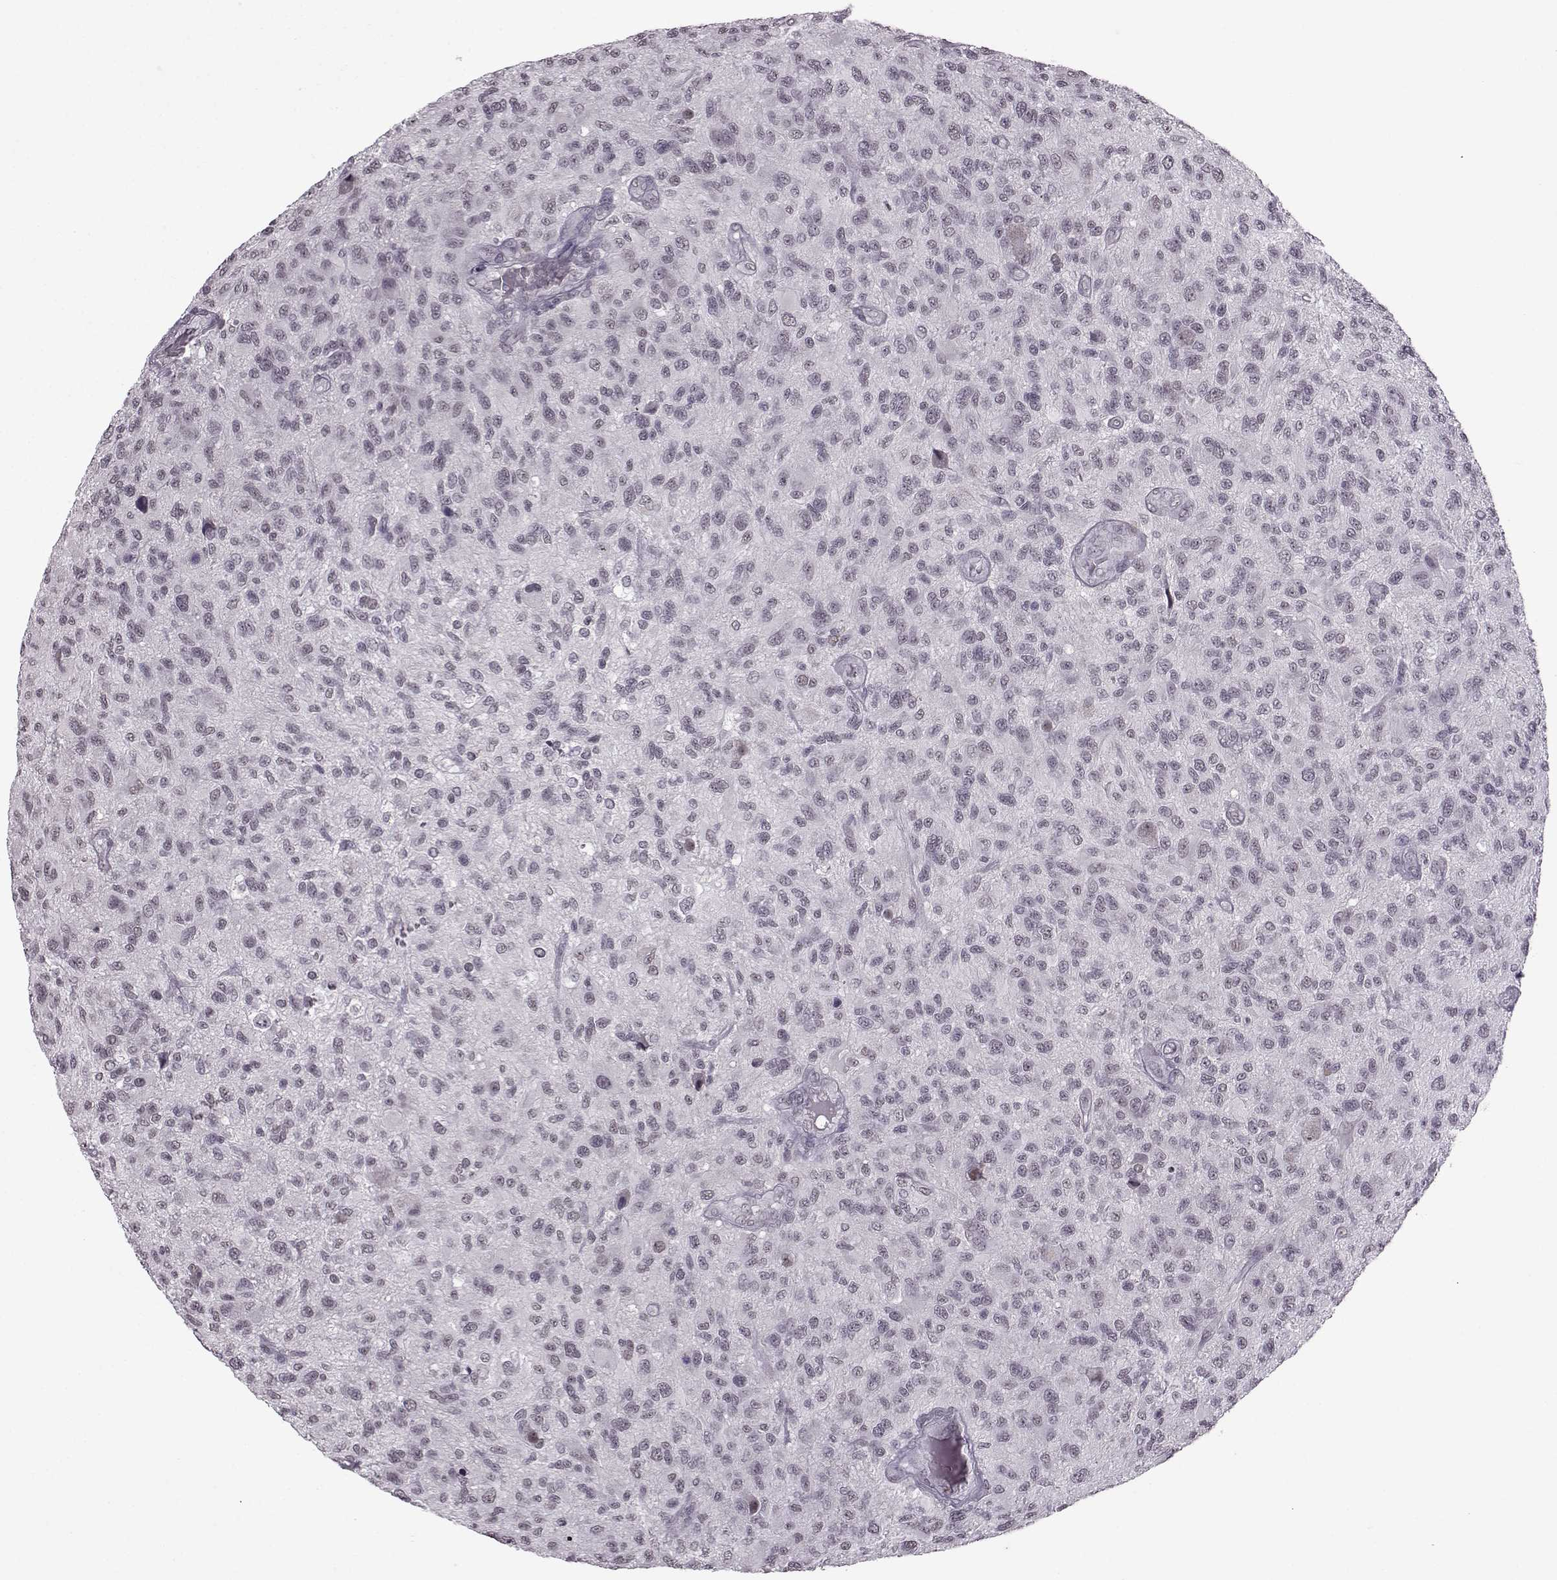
{"staining": {"intensity": "negative", "quantity": "none", "location": "none"}, "tissue": "glioma", "cell_type": "Tumor cells", "image_type": "cancer", "snomed": [{"axis": "morphology", "description": "Glioma, malignant, High grade"}, {"axis": "topography", "description": "Brain"}], "caption": "Tumor cells show no significant staining in glioma.", "gene": "SLC28A2", "patient": {"sex": "male", "age": 47}}